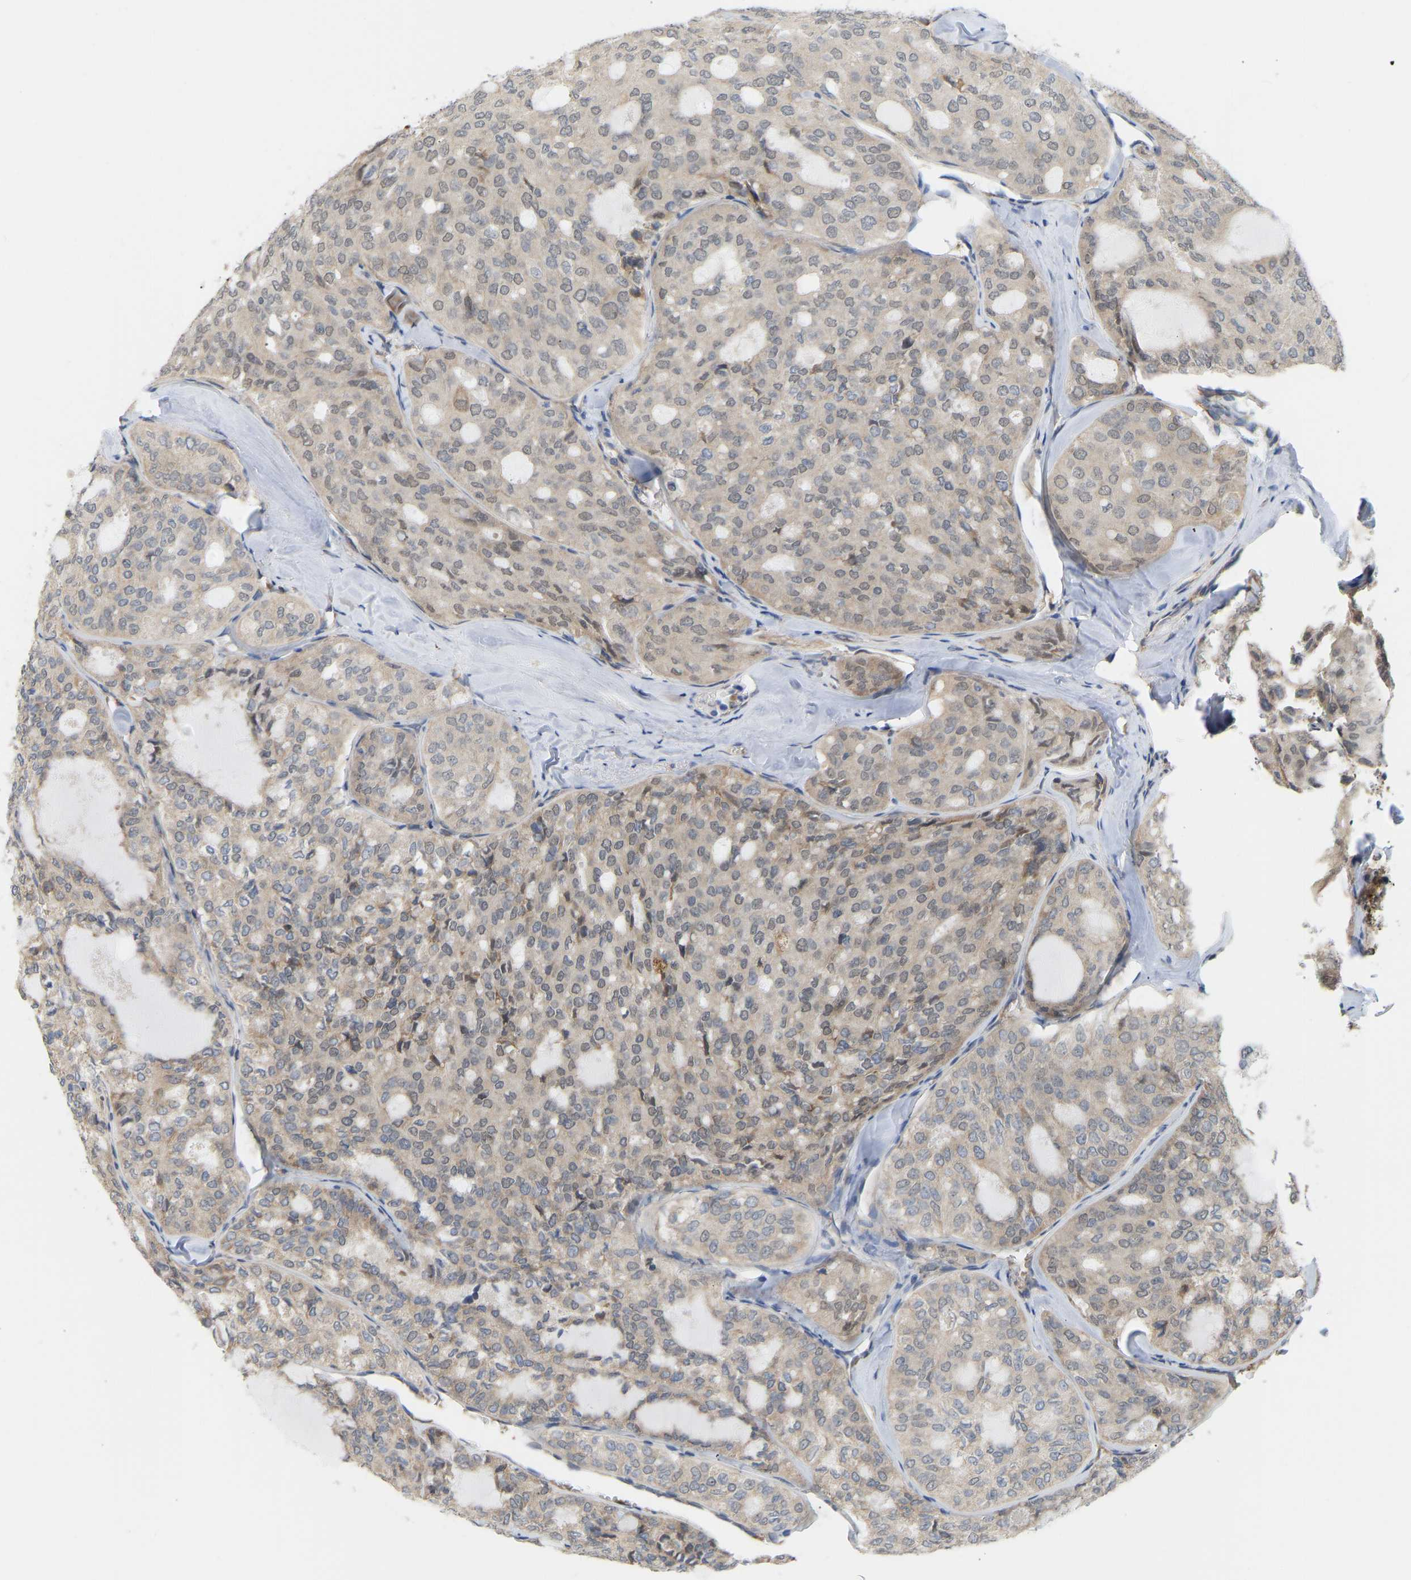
{"staining": {"intensity": "weak", "quantity": ">75%", "location": "cytoplasmic/membranous"}, "tissue": "thyroid cancer", "cell_type": "Tumor cells", "image_type": "cancer", "snomed": [{"axis": "morphology", "description": "Follicular adenoma carcinoma, NOS"}, {"axis": "topography", "description": "Thyroid gland"}], "caption": "Approximately >75% of tumor cells in human thyroid cancer (follicular adenoma carcinoma) show weak cytoplasmic/membranous protein staining as visualized by brown immunohistochemical staining.", "gene": "BEND3", "patient": {"sex": "male", "age": 75}}